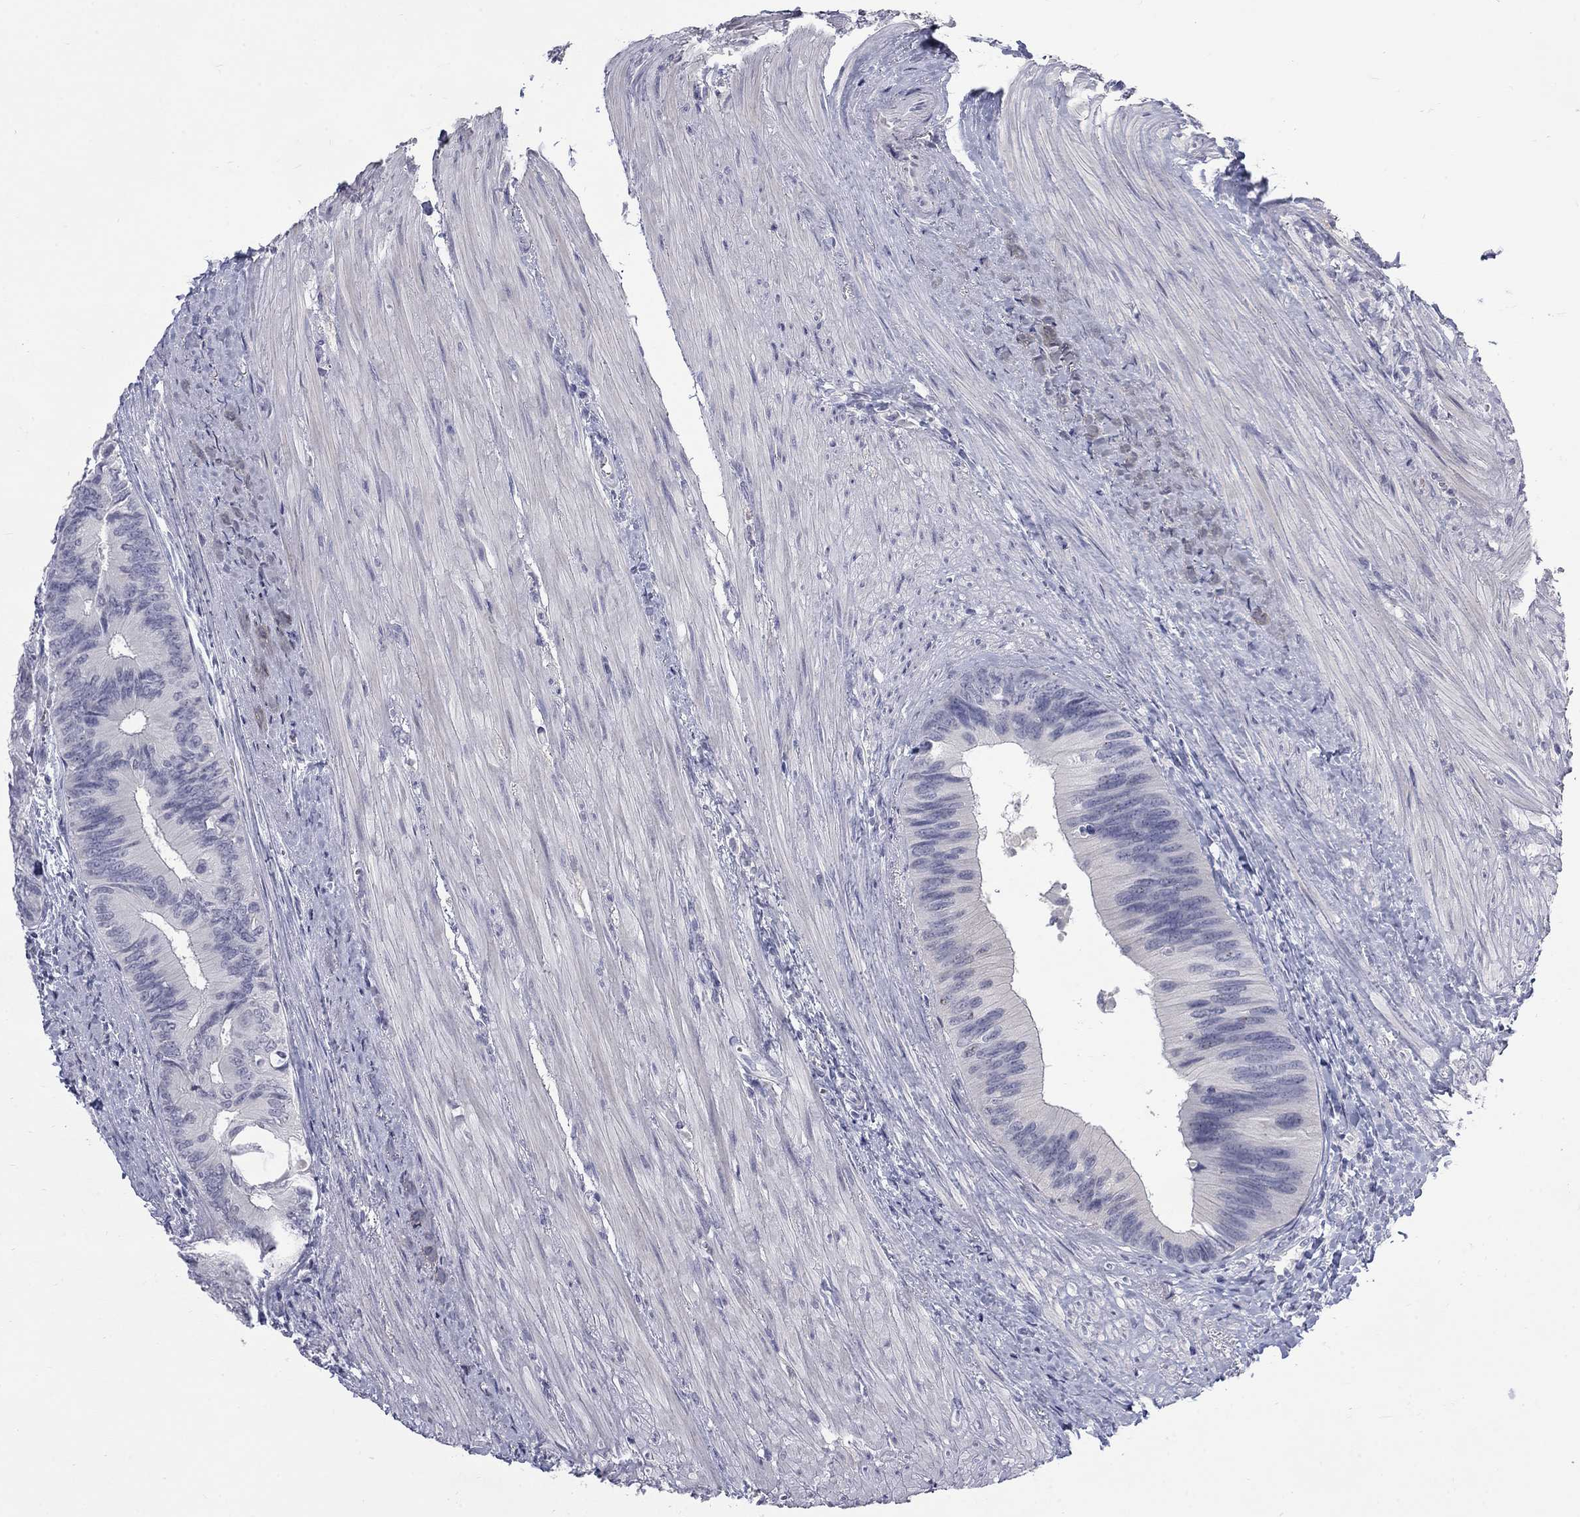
{"staining": {"intensity": "negative", "quantity": "none", "location": "none"}, "tissue": "colorectal cancer", "cell_type": "Tumor cells", "image_type": "cancer", "snomed": [{"axis": "morphology", "description": "Normal tissue, NOS"}, {"axis": "morphology", "description": "Adenocarcinoma, NOS"}, {"axis": "topography", "description": "Colon"}], "caption": "Immunohistochemistry of human colorectal cancer (adenocarcinoma) displays no staining in tumor cells.", "gene": "CTNND2", "patient": {"sex": "male", "age": 65}}